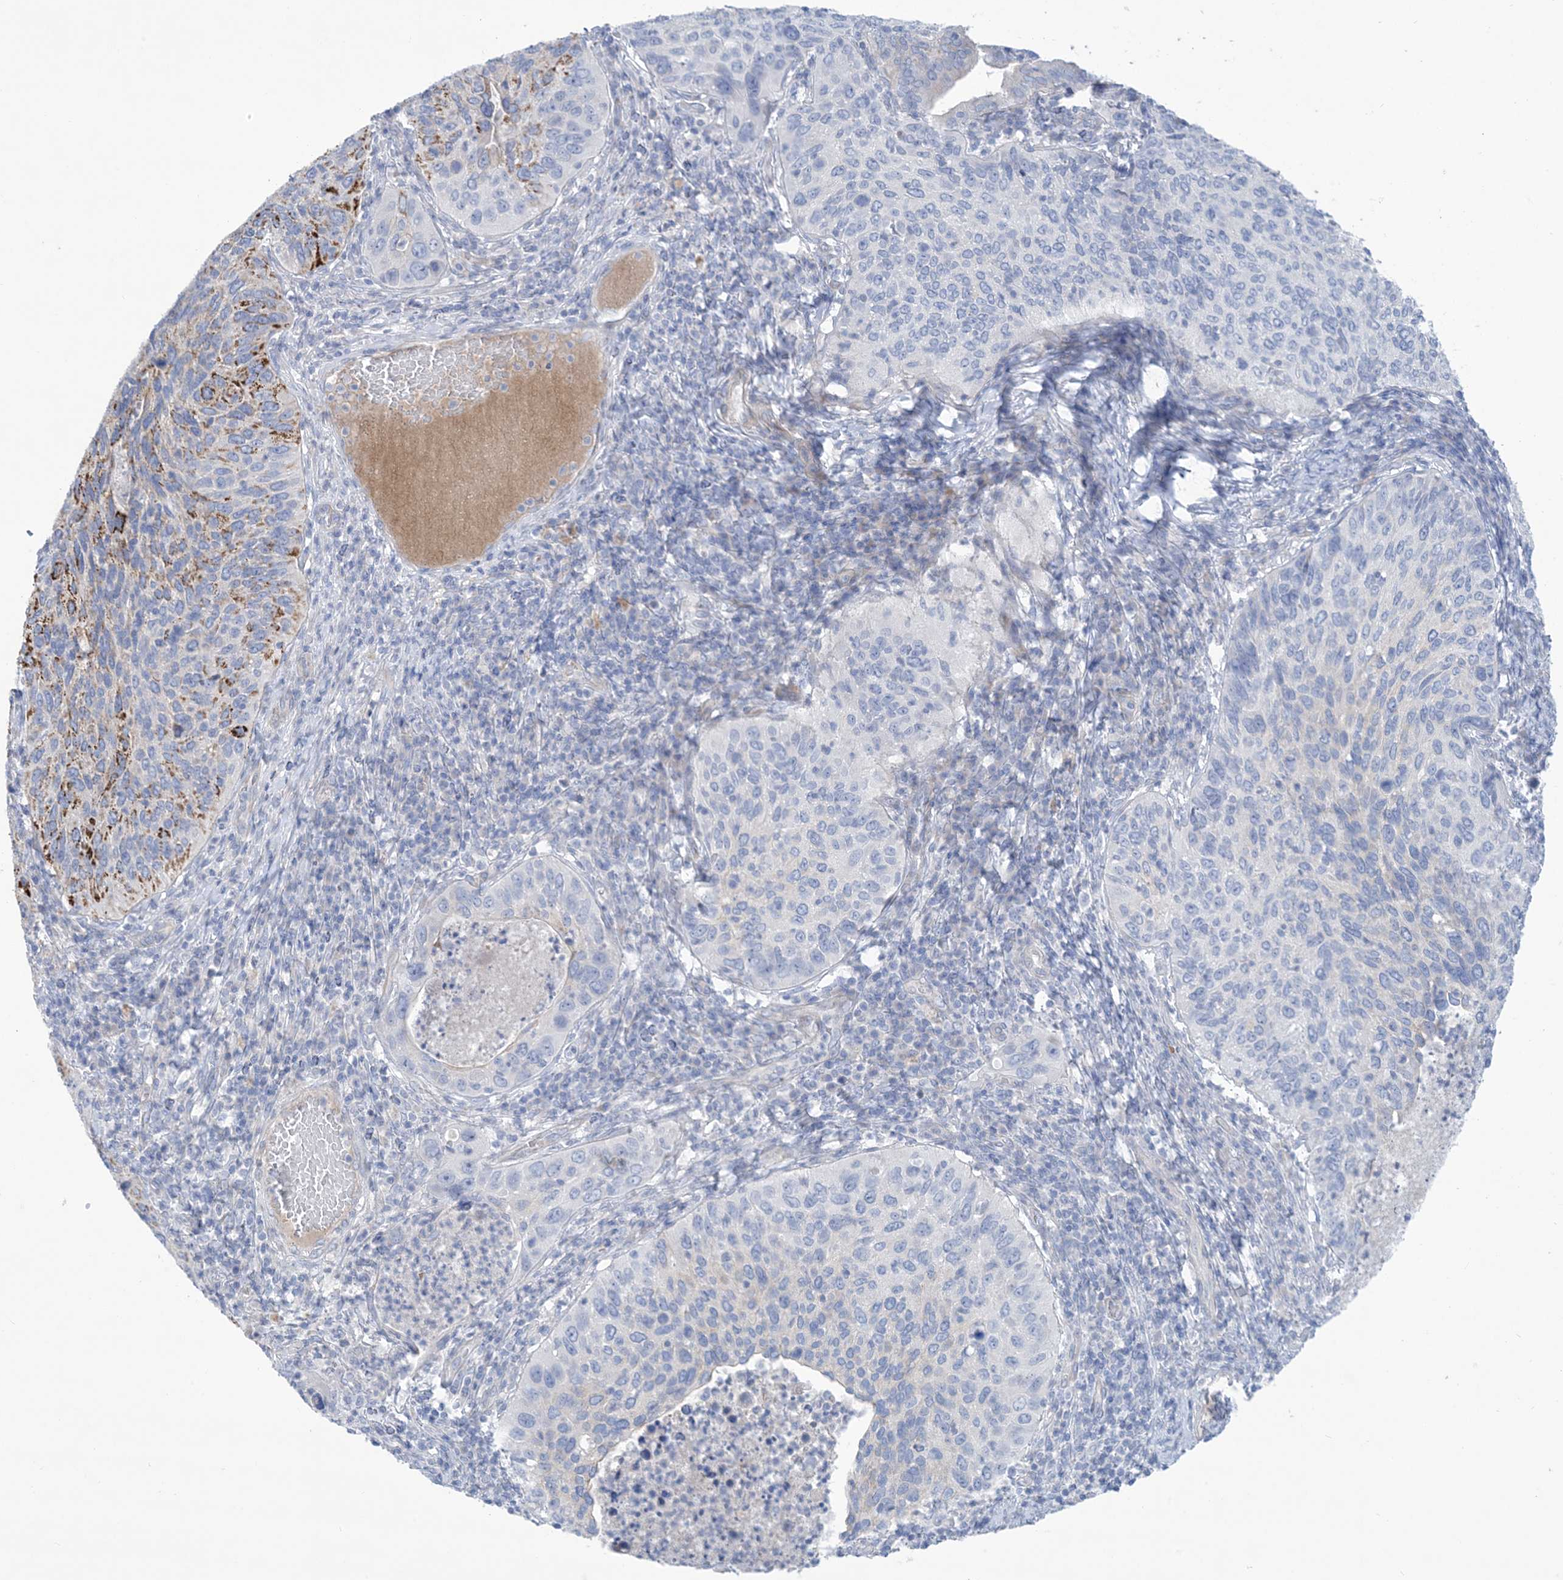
{"staining": {"intensity": "moderate", "quantity": "<25%", "location": "cytoplasmic/membranous"}, "tissue": "cervical cancer", "cell_type": "Tumor cells", "image_type": "cancer", "snomed": [{"axis": "morphology", "description": "Squamous cell carcinoma, NOS"}, {"axis": "topography", "description": "Cervix"}], "caption": "Cervical cancer stained for a protein (brown) demonstrates moderate cytoplasmic/membranous positive positivity in about <25% of tumor cells.", "gene": "ATP11C", "patient": {"sex": "female", "age": 38}}